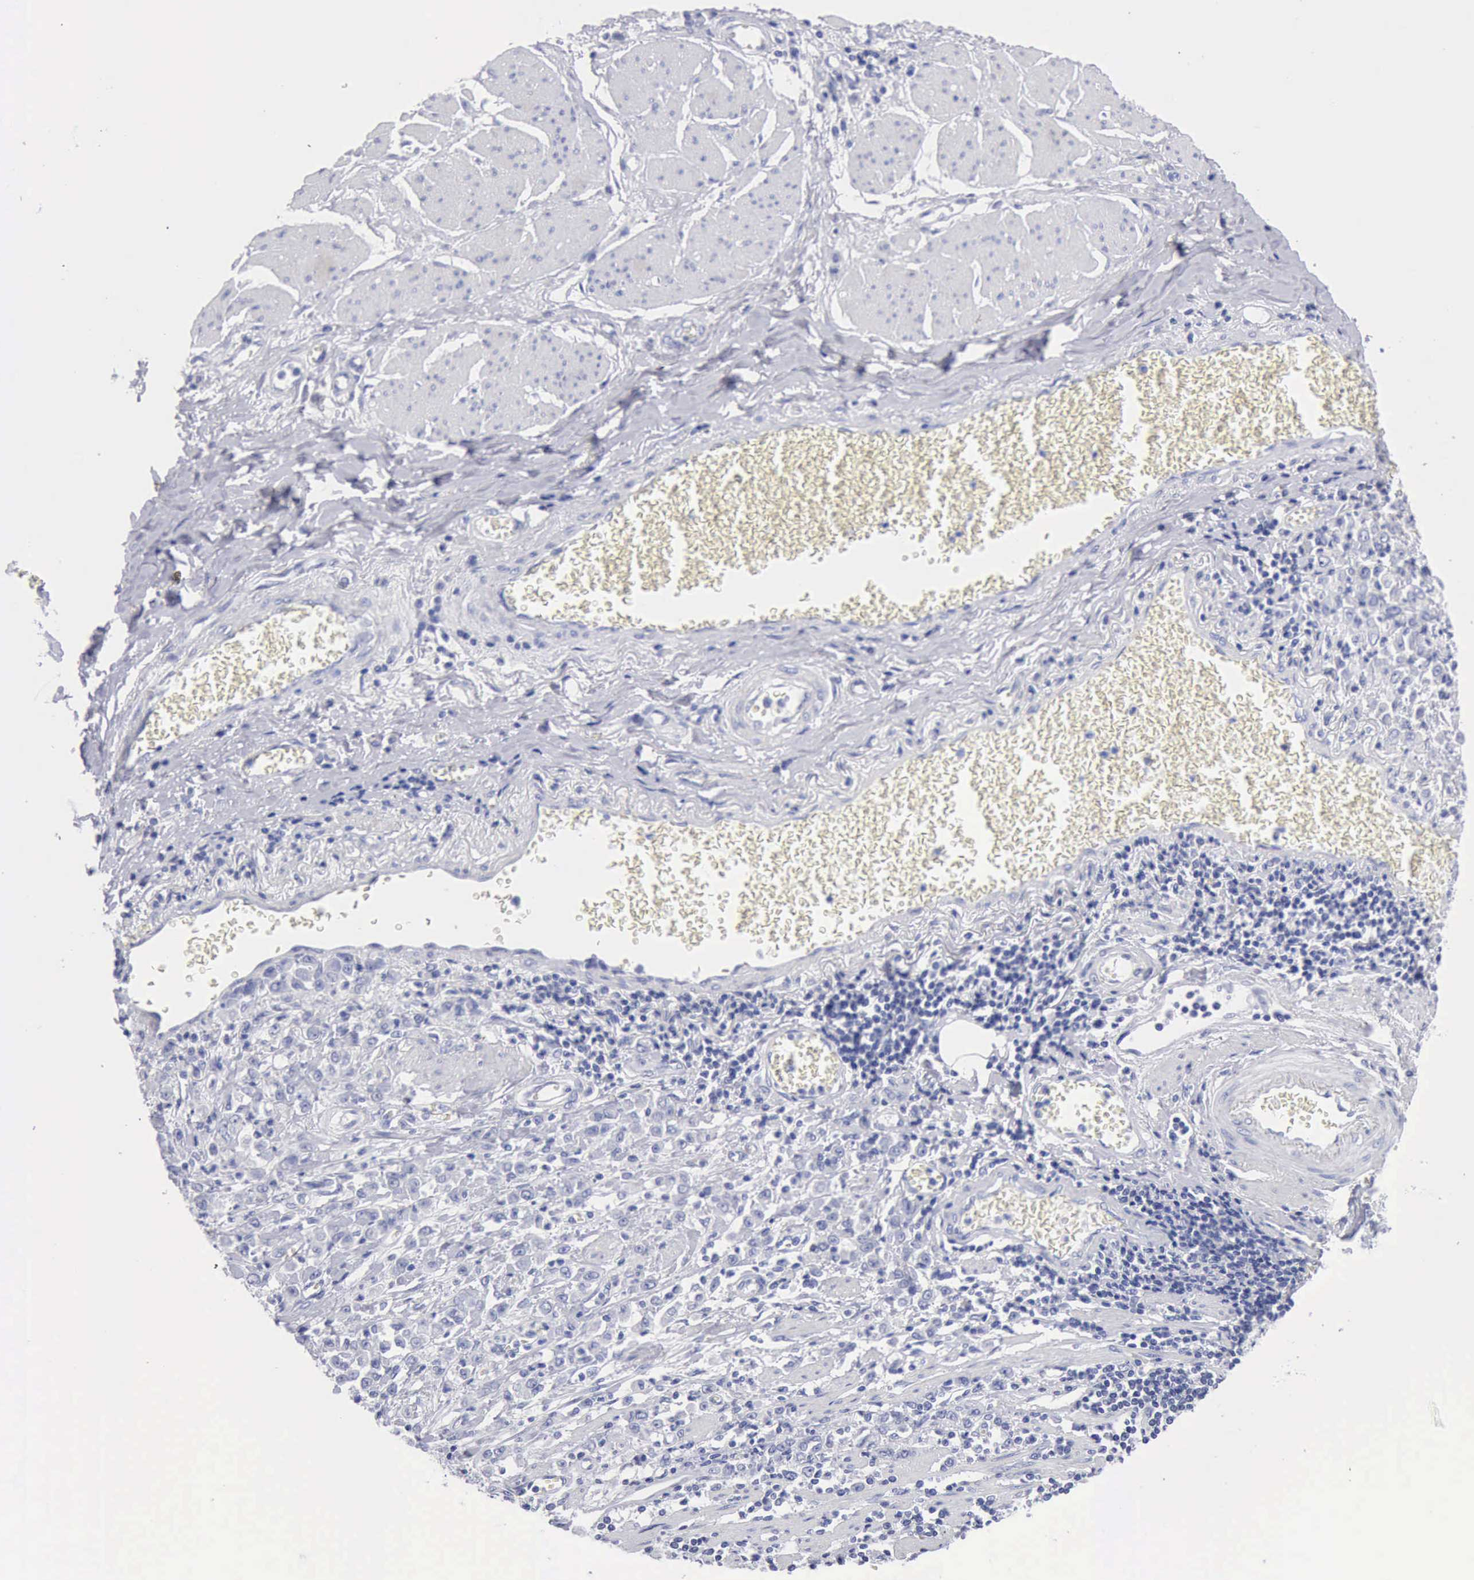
{"staining": {"intensity": "negative", "quantity": "none", "location": "none"}, "tissue": "stomach cancer", "cell_type": "Tumor cells", "image_type": "cancer", "snomed": [{"axis": "morphology", "description": "Adenocarcinoma, NOS"}, {"axis": "topography", "description": "Stomach"}], "caption": "Tumor cells are negative for protein expression in human stomach cancer.", "gene": "ANGEL1", "patient": {"sex": "male", "age": 72}}